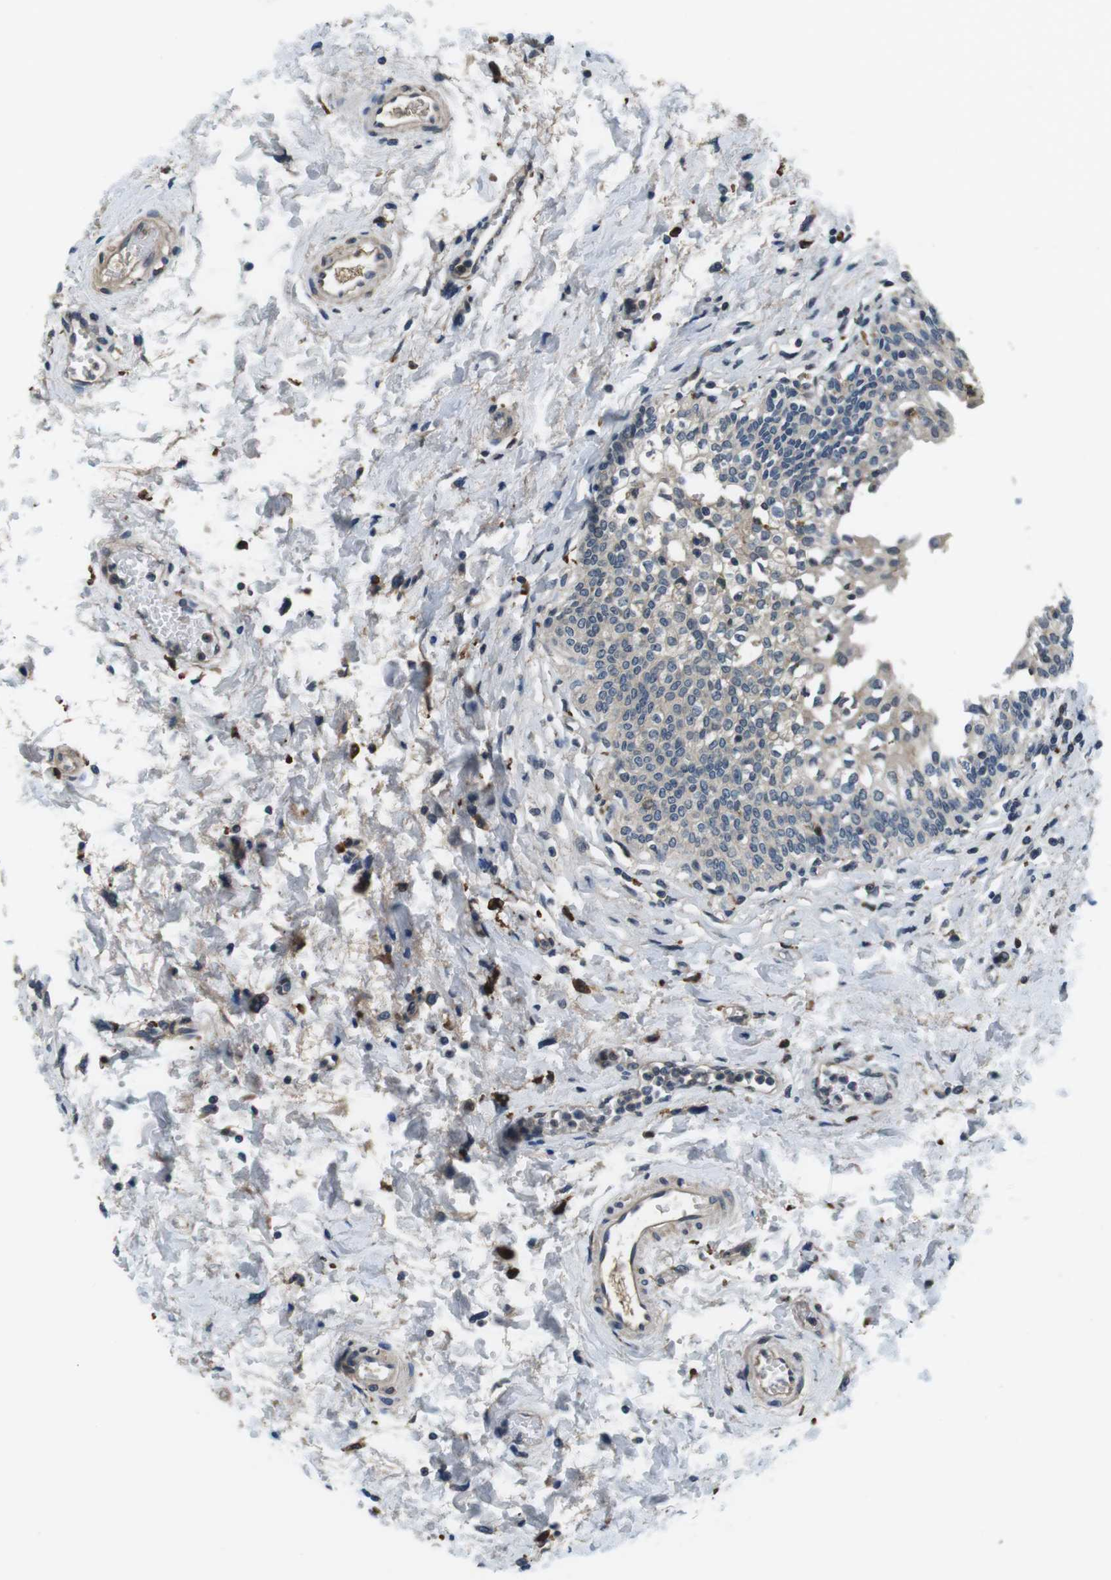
{"staining": {"intensity": "moderate", "quantity": "<25%", "location": "cytoplasmic/membranous"}, "tissue": "urinary bladder", "cell_type": "Urothelial cells", "image_type": "normal", "snomed": [{"axis": "morphology", "description": "Normal tissue, NOS"}, {"axis": "topography", "description": "Urinary bladder"}], "caption": "Benign urinary bladder reveals moderate cytoplasmic/membranous expression in about <25% of urothelial cells, visualized by immunohistochemistry.", "gene": "CD163L1", "patient": {"sex": "male", "age": 55}}